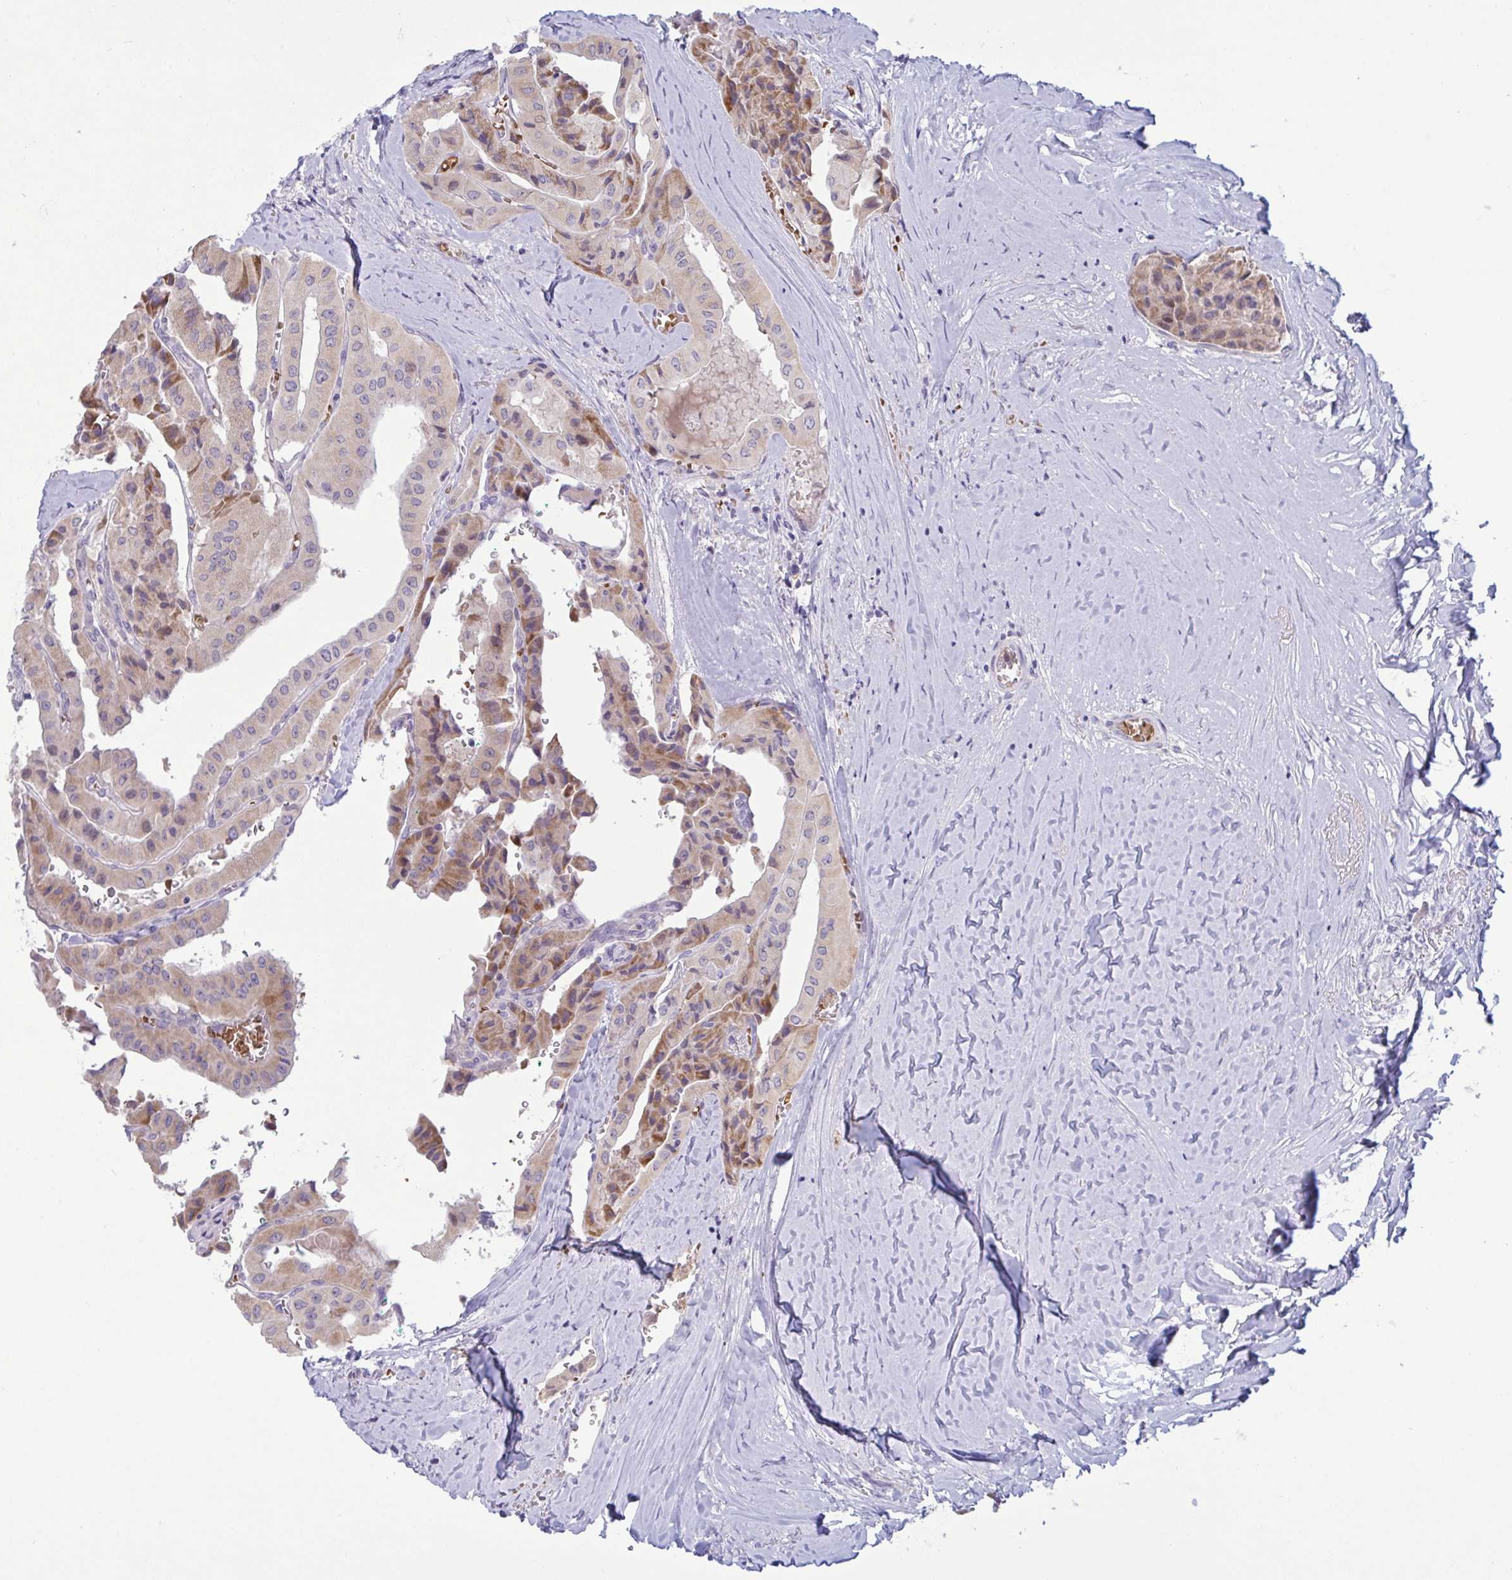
{"staining": {"intensity": "moderate", "quantity": "25%-75%", "location": "cytoplasmic/membranous"}, "tissue": "thyroid cancer", "cell_type": "Tumor cells", "image_type": "cancer", "snomed": [{"axis": "morphology", "description": "Normal tissue, NOS"}, {"axis": "morphology", "description": "Papillary adenocarcinoma, NOS"}, {"axis": "topography", "description": "Thyroid gland"}], "caption": "Immunohistochemistry (IHC) micrograph of thyroid cancer (papillary adenocarcinoma) stained for a protein (brown), which shows medium levels of moderate cytoplasmic/membranous staining in about 25%-75% of tumor cells.", "gene": "VWC2", "patient": {"sex": "female", "age": 59}}